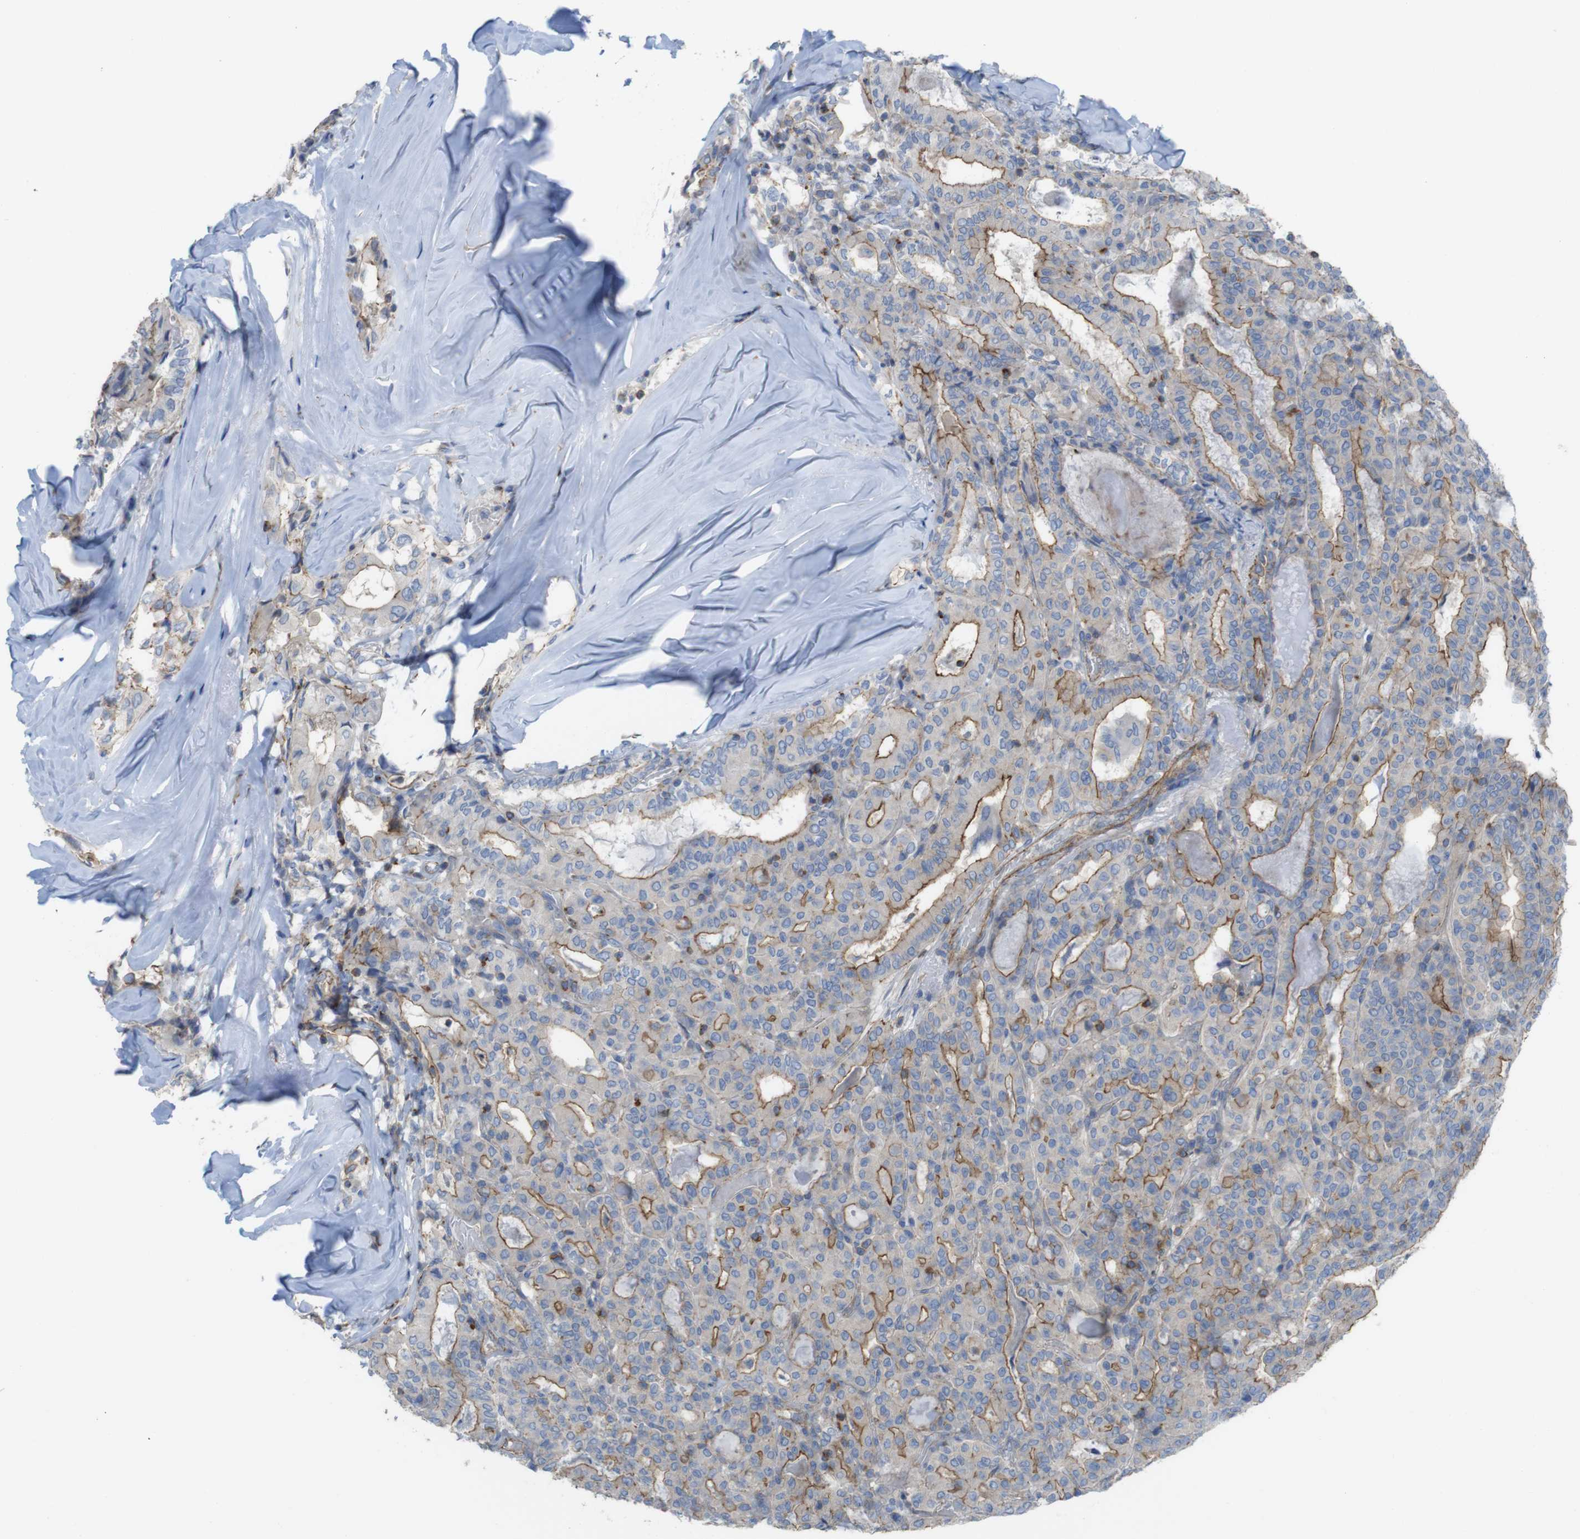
{"staining": {"intensity": "moderate", "quantity": "25%-75%", "location": "cytoplasmic/membranous"}, "tissue": "thyroid cancer", "cell_type": "Tumor cells", "image_type": "cancer", "snomed": [{"axis": "morphology", "description": "Papillary adenocarcinoma, NOS"}, {"axis": "topography", "description": "Thyroid gland"}], "caption": "High-power microscopy captured an IHC photomicrograph of thyroid cancer (papillary adenocarcinoma), revealing moderate cytoplasmic/membranous staining in about 25%-75% of tumor cells.", "gene": "PREX2", "patient": {"sex": "female", "age": 42}}